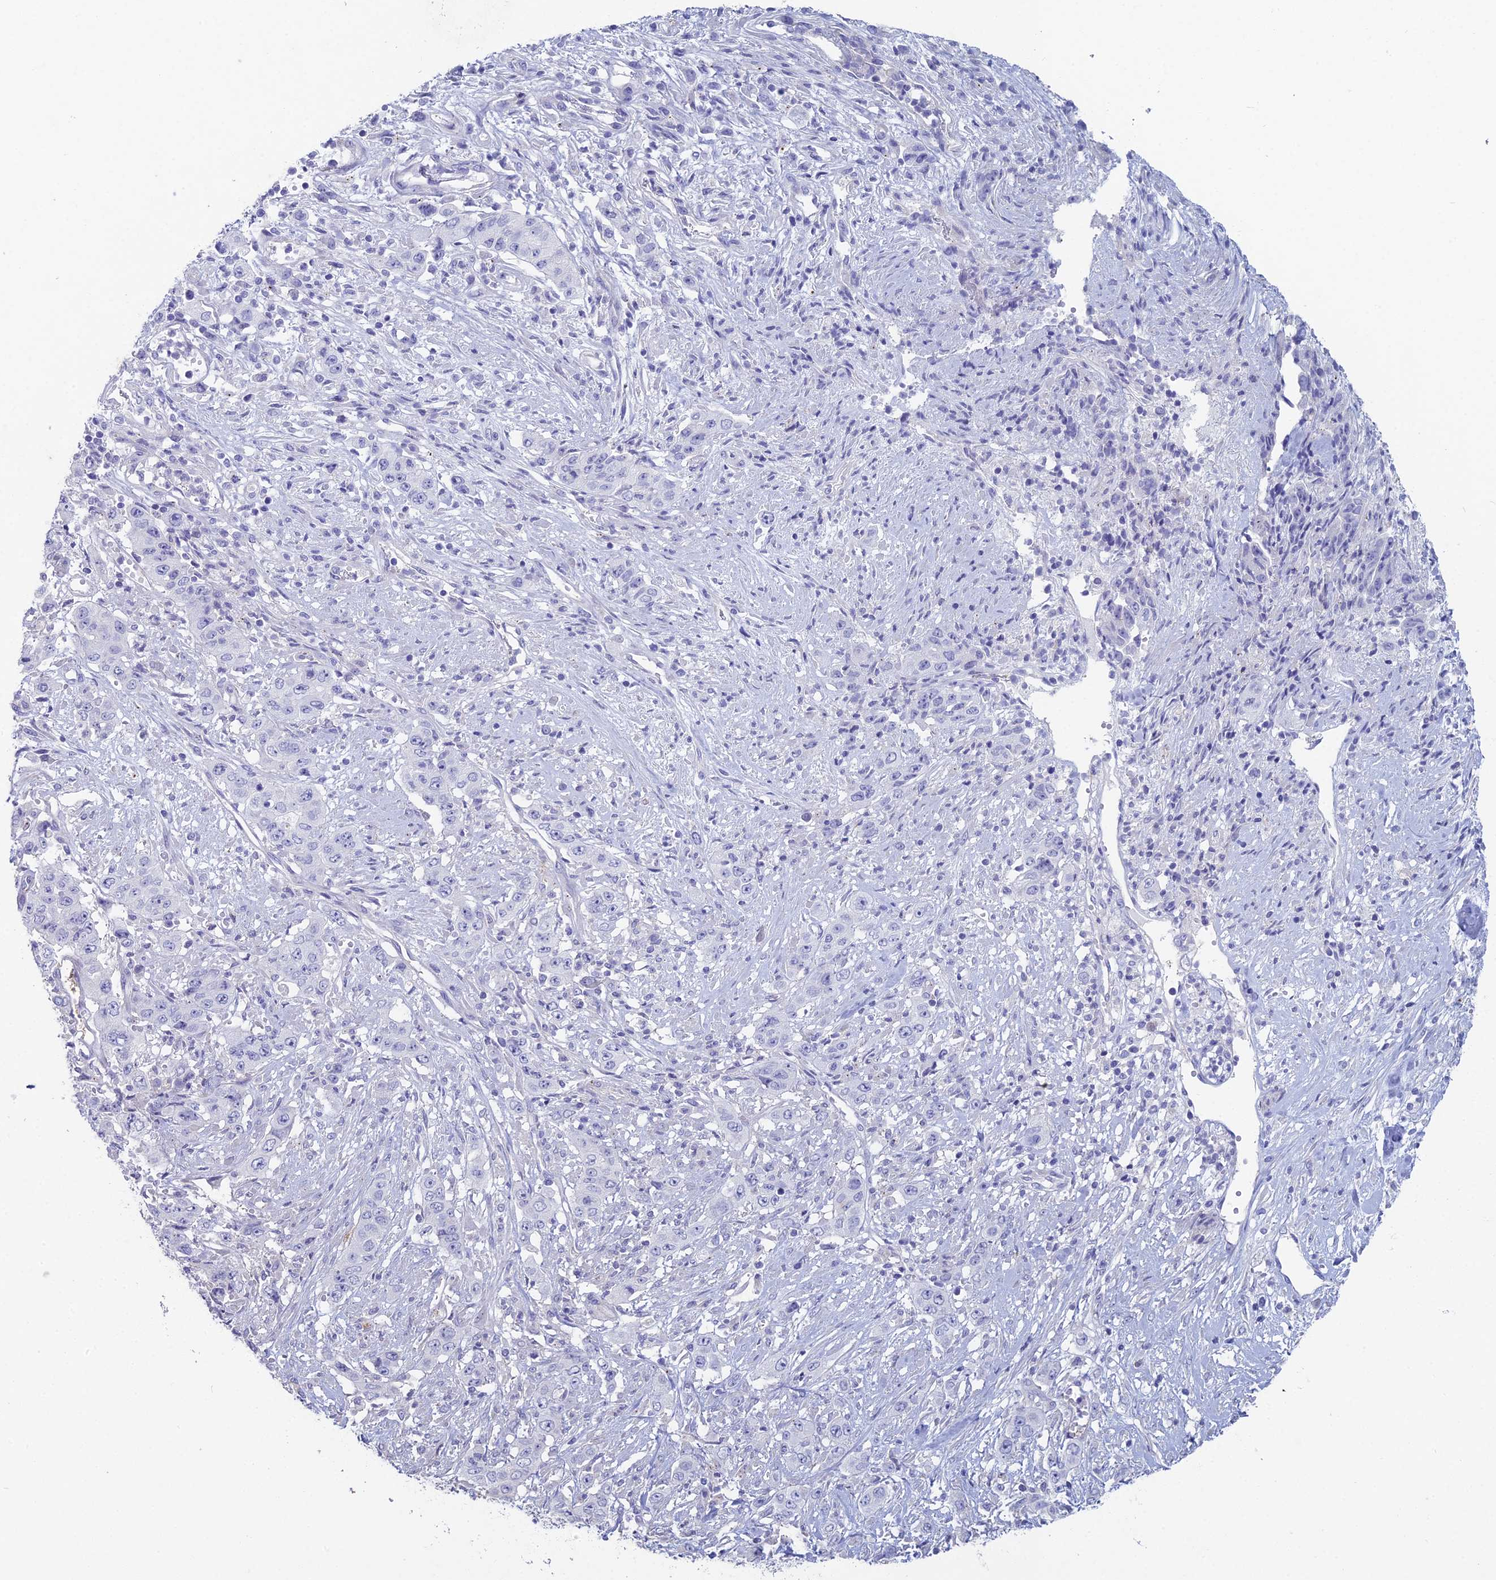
{"staining": {"intensity": "negative", "quantity": "none", "location": "none"}, "tissue": "stomach cancer", "cell_type": "Tumor cells", "image_type": "cancer", "snomed": [{"axis": "morphology", "description": "Adenocarcinoma, NOS"}, {"axis": "topography", "description": "Stomach, upper"}], "caption": "IHC photomicrograph of human stomach cancer stained for a protein (brown), which shows no positivity in tumor cells.", "gene": "NCAM1", "patient": {"sex": "male", "age": 62}}